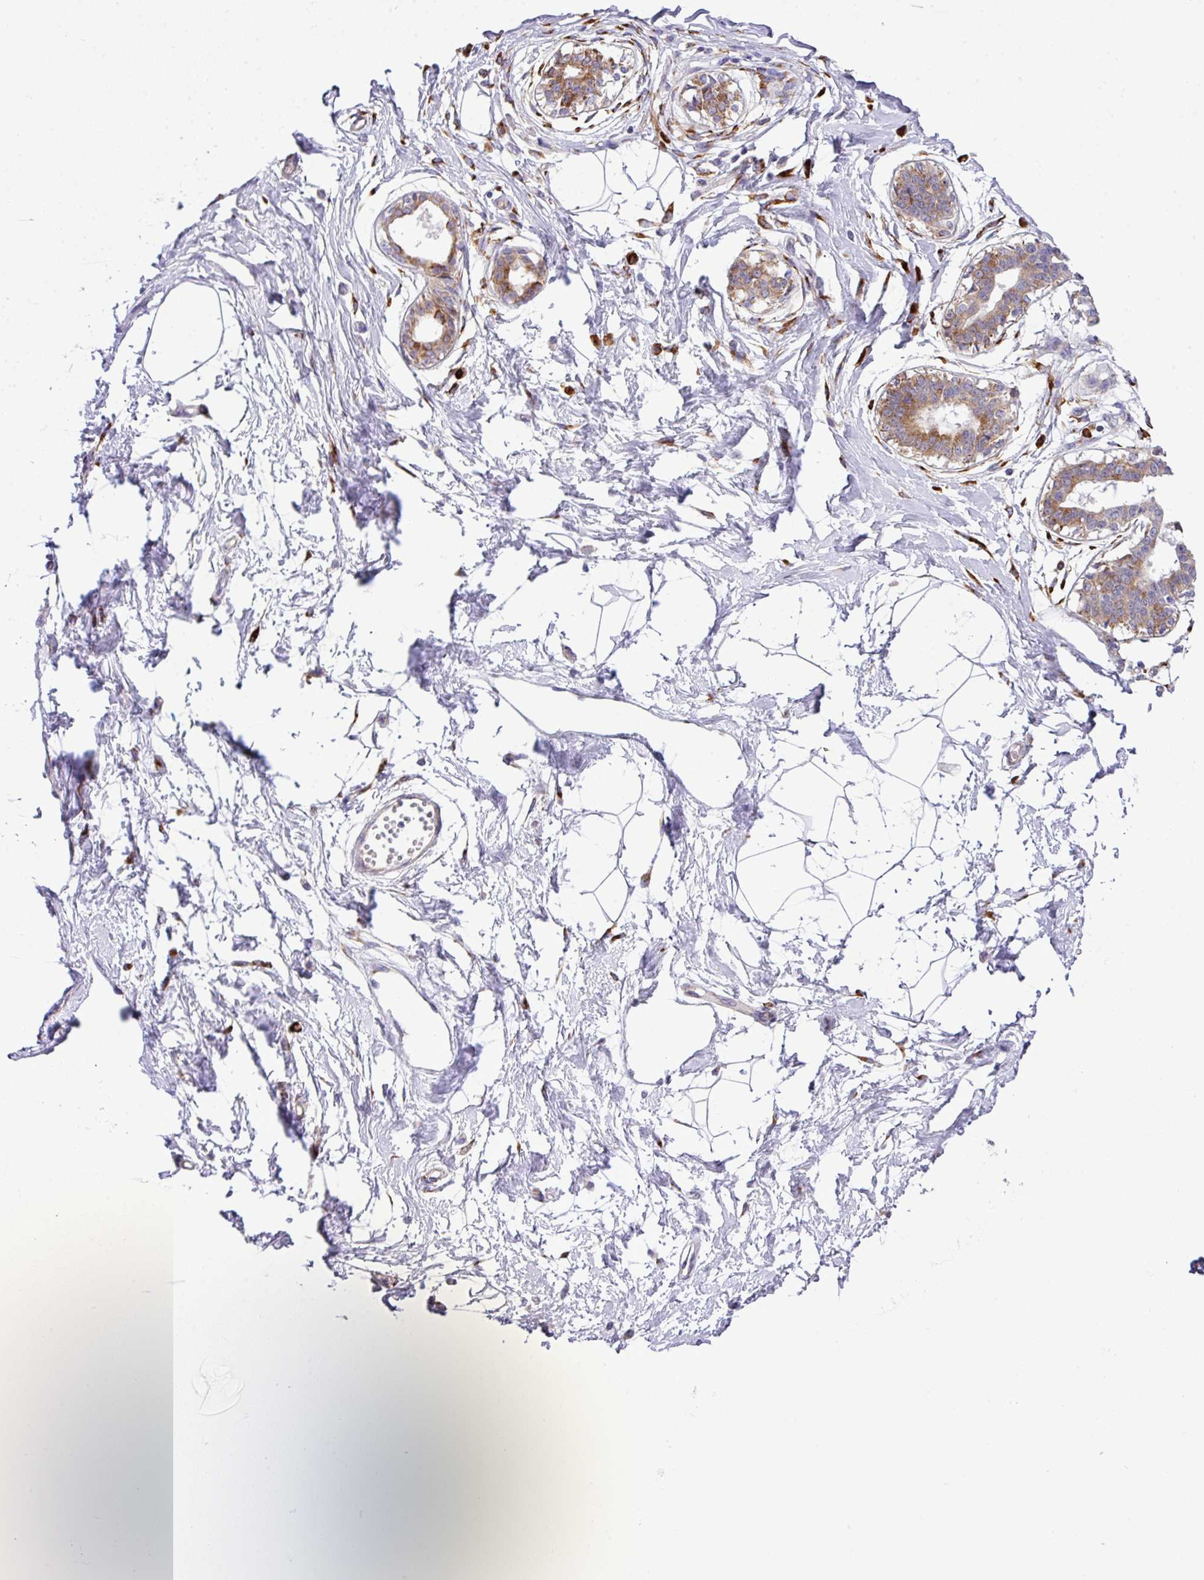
{"staining": {"intensity": "negative", "quantity": "none", "location": "none"}, "tissue": "breast", "cell_type": "Adipocytes", "image_type": "normal", "snomed": [{"axis": "morphology", "description": "Normal tissue, NOS"}, {"axis": "topography", "description": "Breast"}], "caption": "This micrograph is of benign breast stained with immunohistochemistry (IHC) to label a protein in brown with the nuclei are counter-stained blue. There is no expression in adipocytes. (DAB immunohistochemistry, high magnification).", "gene": "CFAP97", "patient": {"sex": "female", "age": 45}}